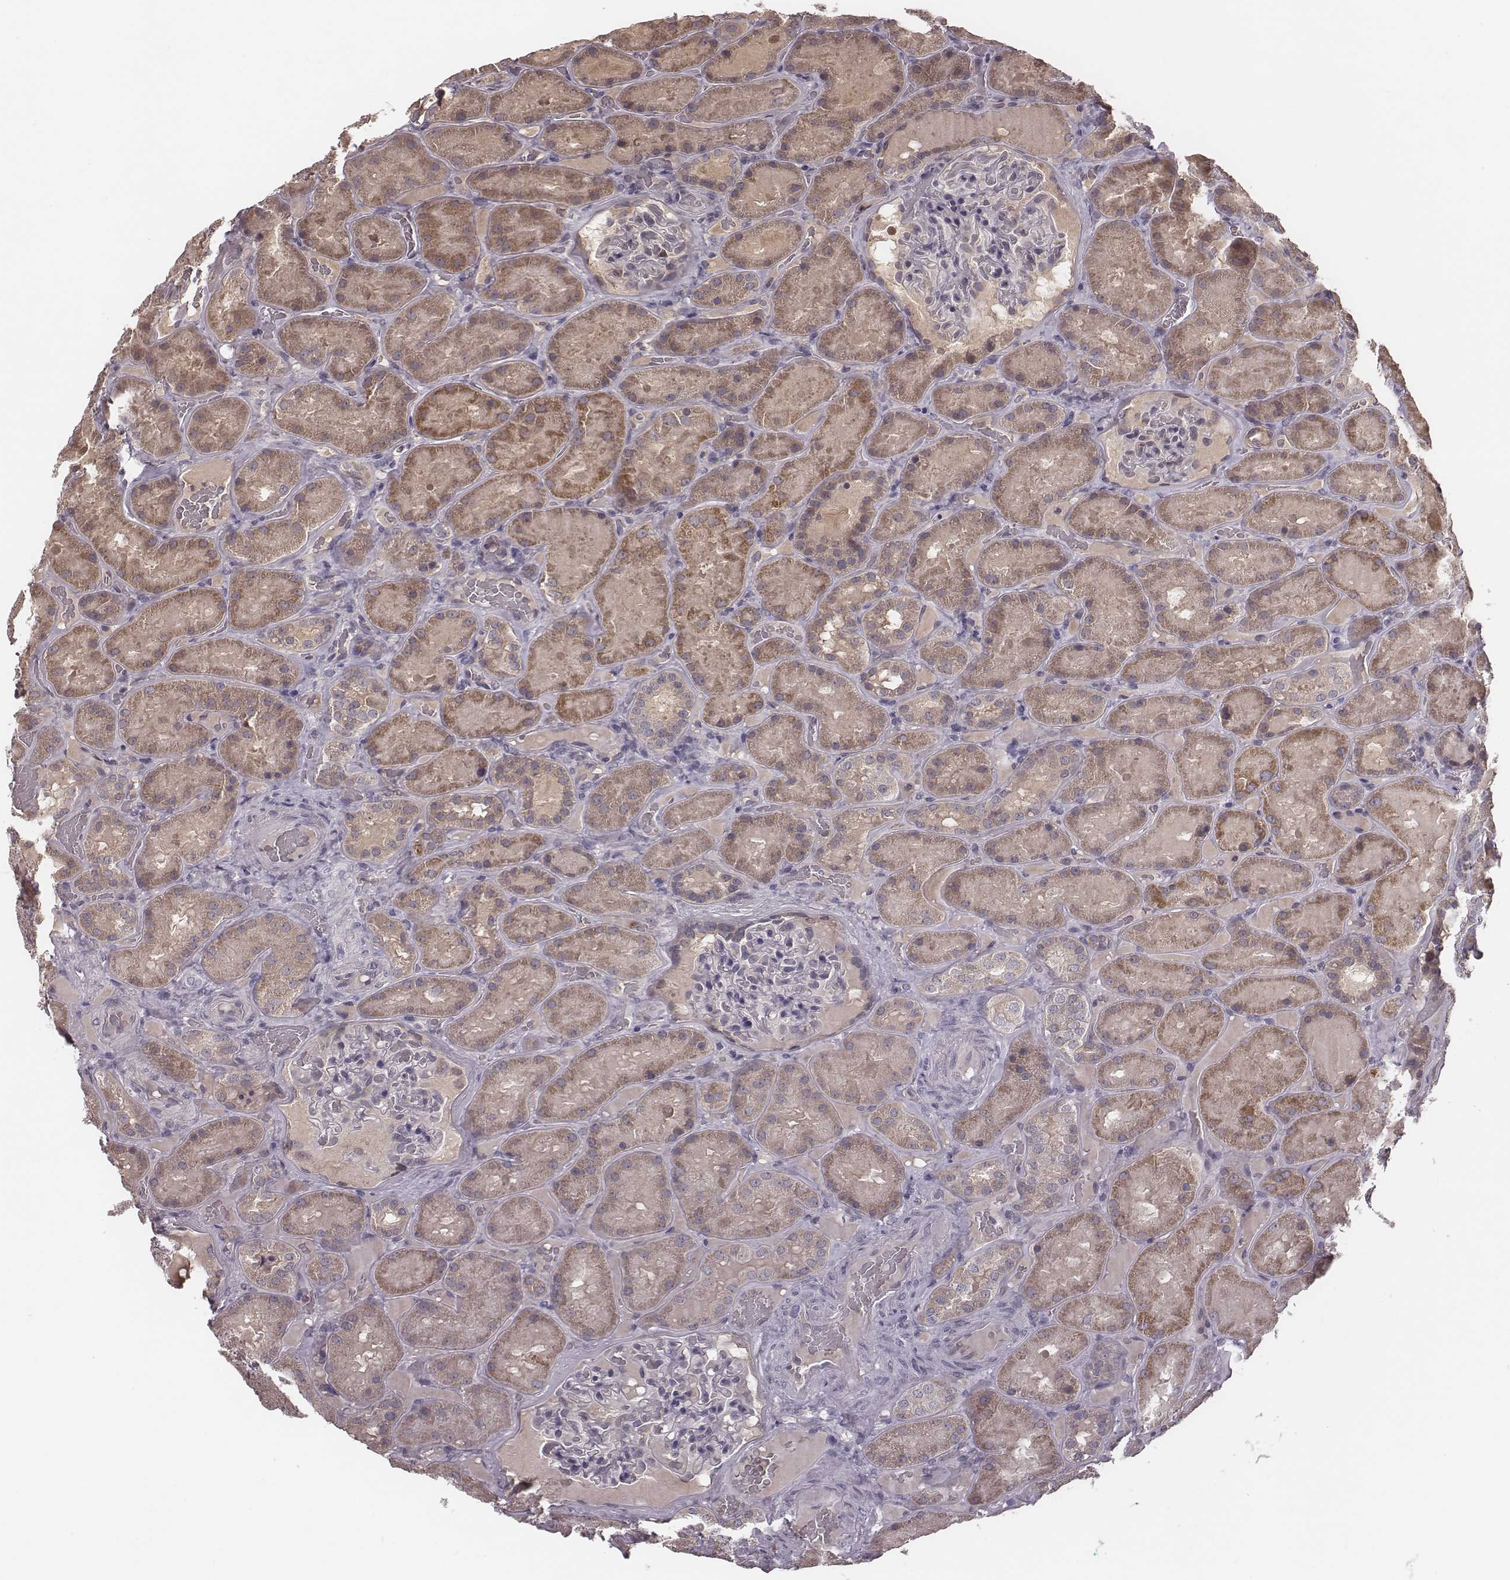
{"staining": {"intensity": "negative", "quantity": "none", "location": "none"}, "tissue": "kidney", "cell_type": "Cells in glomeruli", "image_type": "normal", "snomed": [{"axis": "morphology", "description": "Normal tissue, NOS"}, {"axis": "topography", "description": "Kidney"}], "caption": "High magnification brightfield microscopy of benign kidney stained with DAB (brown) and counterstained with hematoxylin (blue): cells in glomeruli show no significant expression. The staining was performed using DAB to visualize the protein expression in brown, while the nuclei were stained in blue with hematoxylin (Magnification: 20x).", "gene": "P2RX5", "patient": {"sex": "male", "age": 73}}